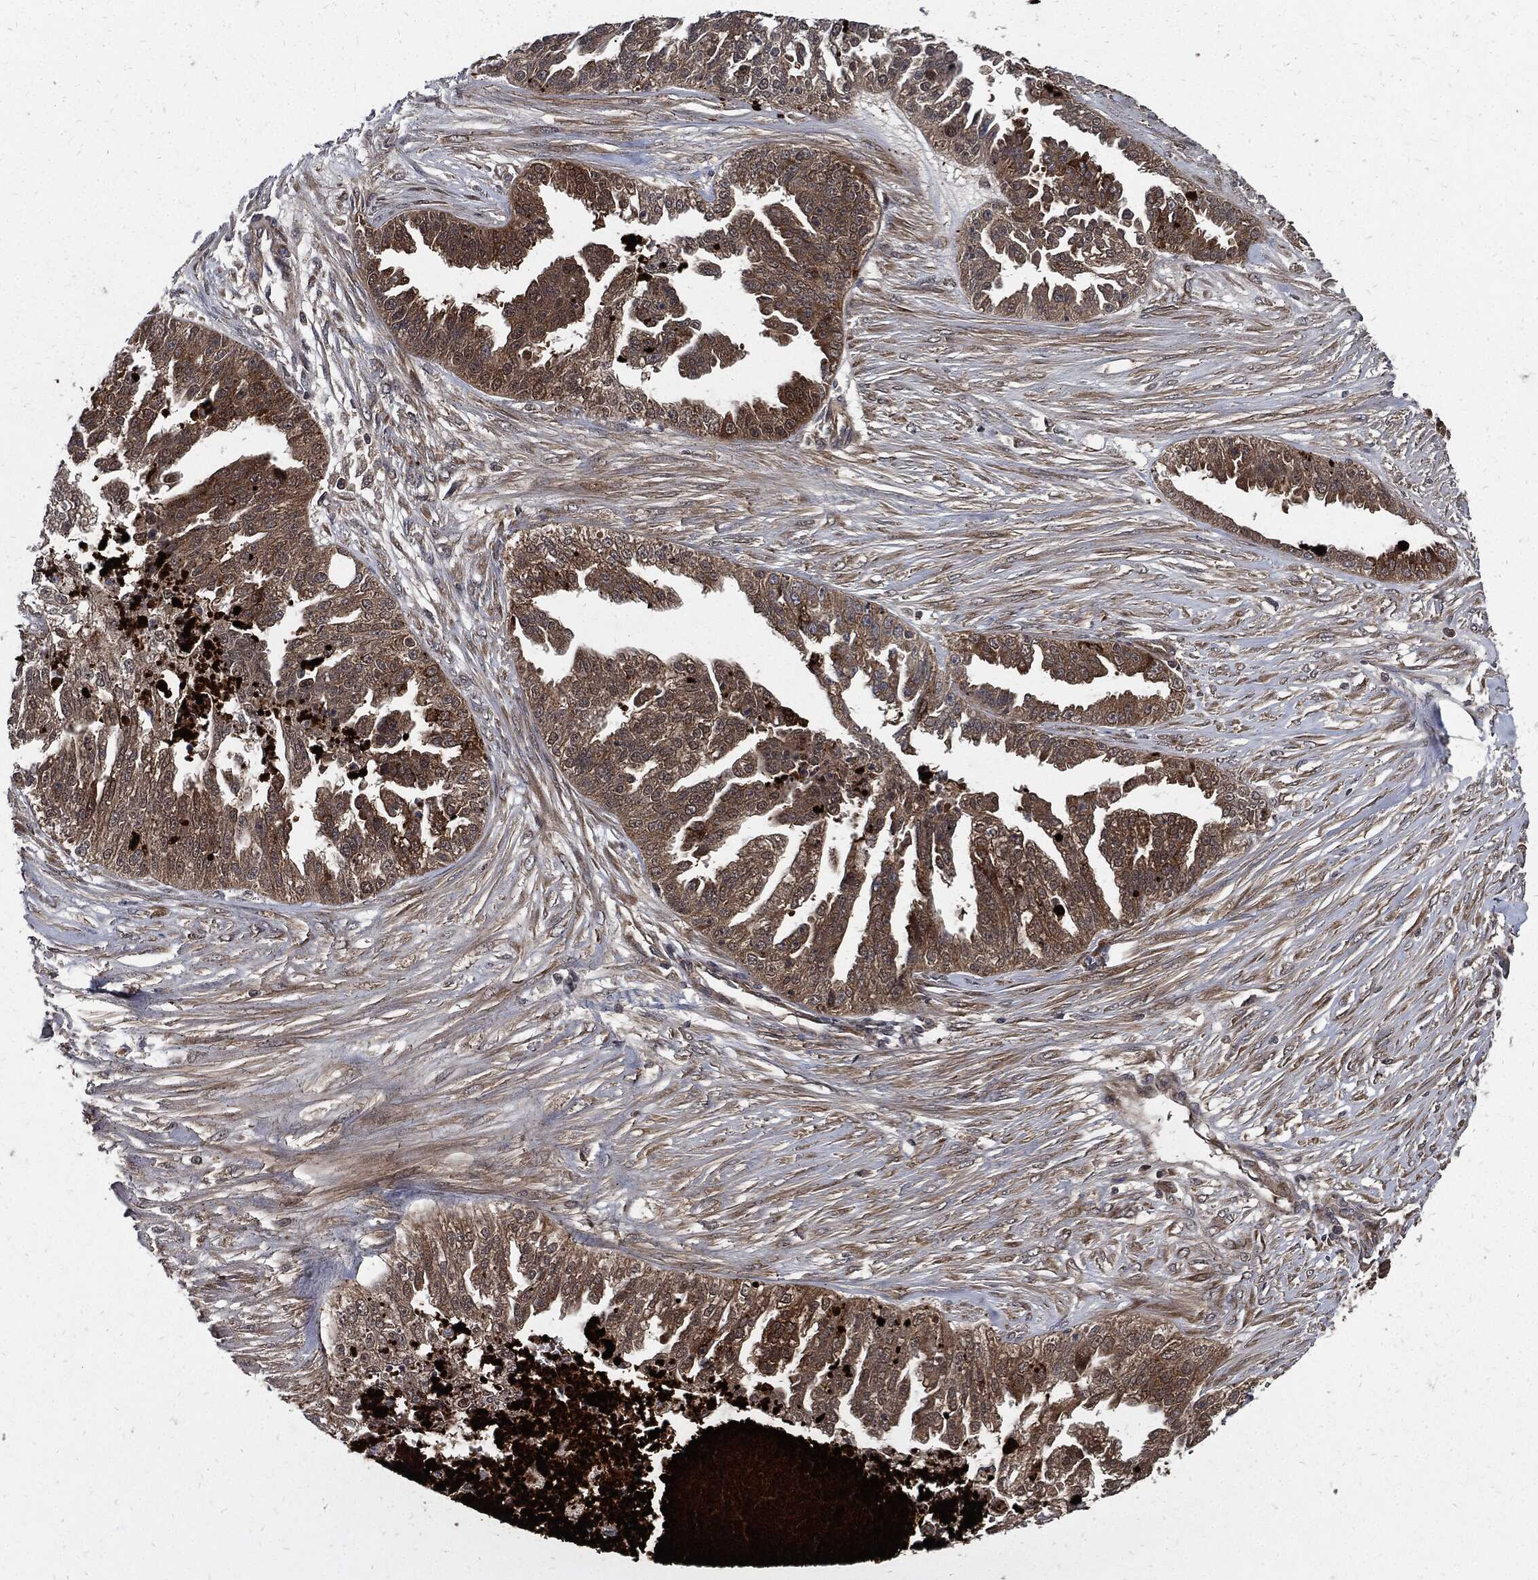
{"staining": {"intensity": "moderate", "quantity": "25%-75%", "location": "cytoplasmic/membranous"}, "tissue": "ovarian cancer", "cell_type": "Tumor cells", "image_type": "cancer", "snomed": [{"axis": "morphology", "description": "Cystadenocarcinoma, serous, NOS"}, {"axis": "topography", "description": "Ovary"}], "caption": "Ovarian cancer (serous cystadenocarcinoma) stained with a brown dye reveals moderate cytoplasmic/membranous positive expression in approximately 25%-75% of tumor cells.", "gene": "CLU", "patient": {"sex": "female", "age": 58}}